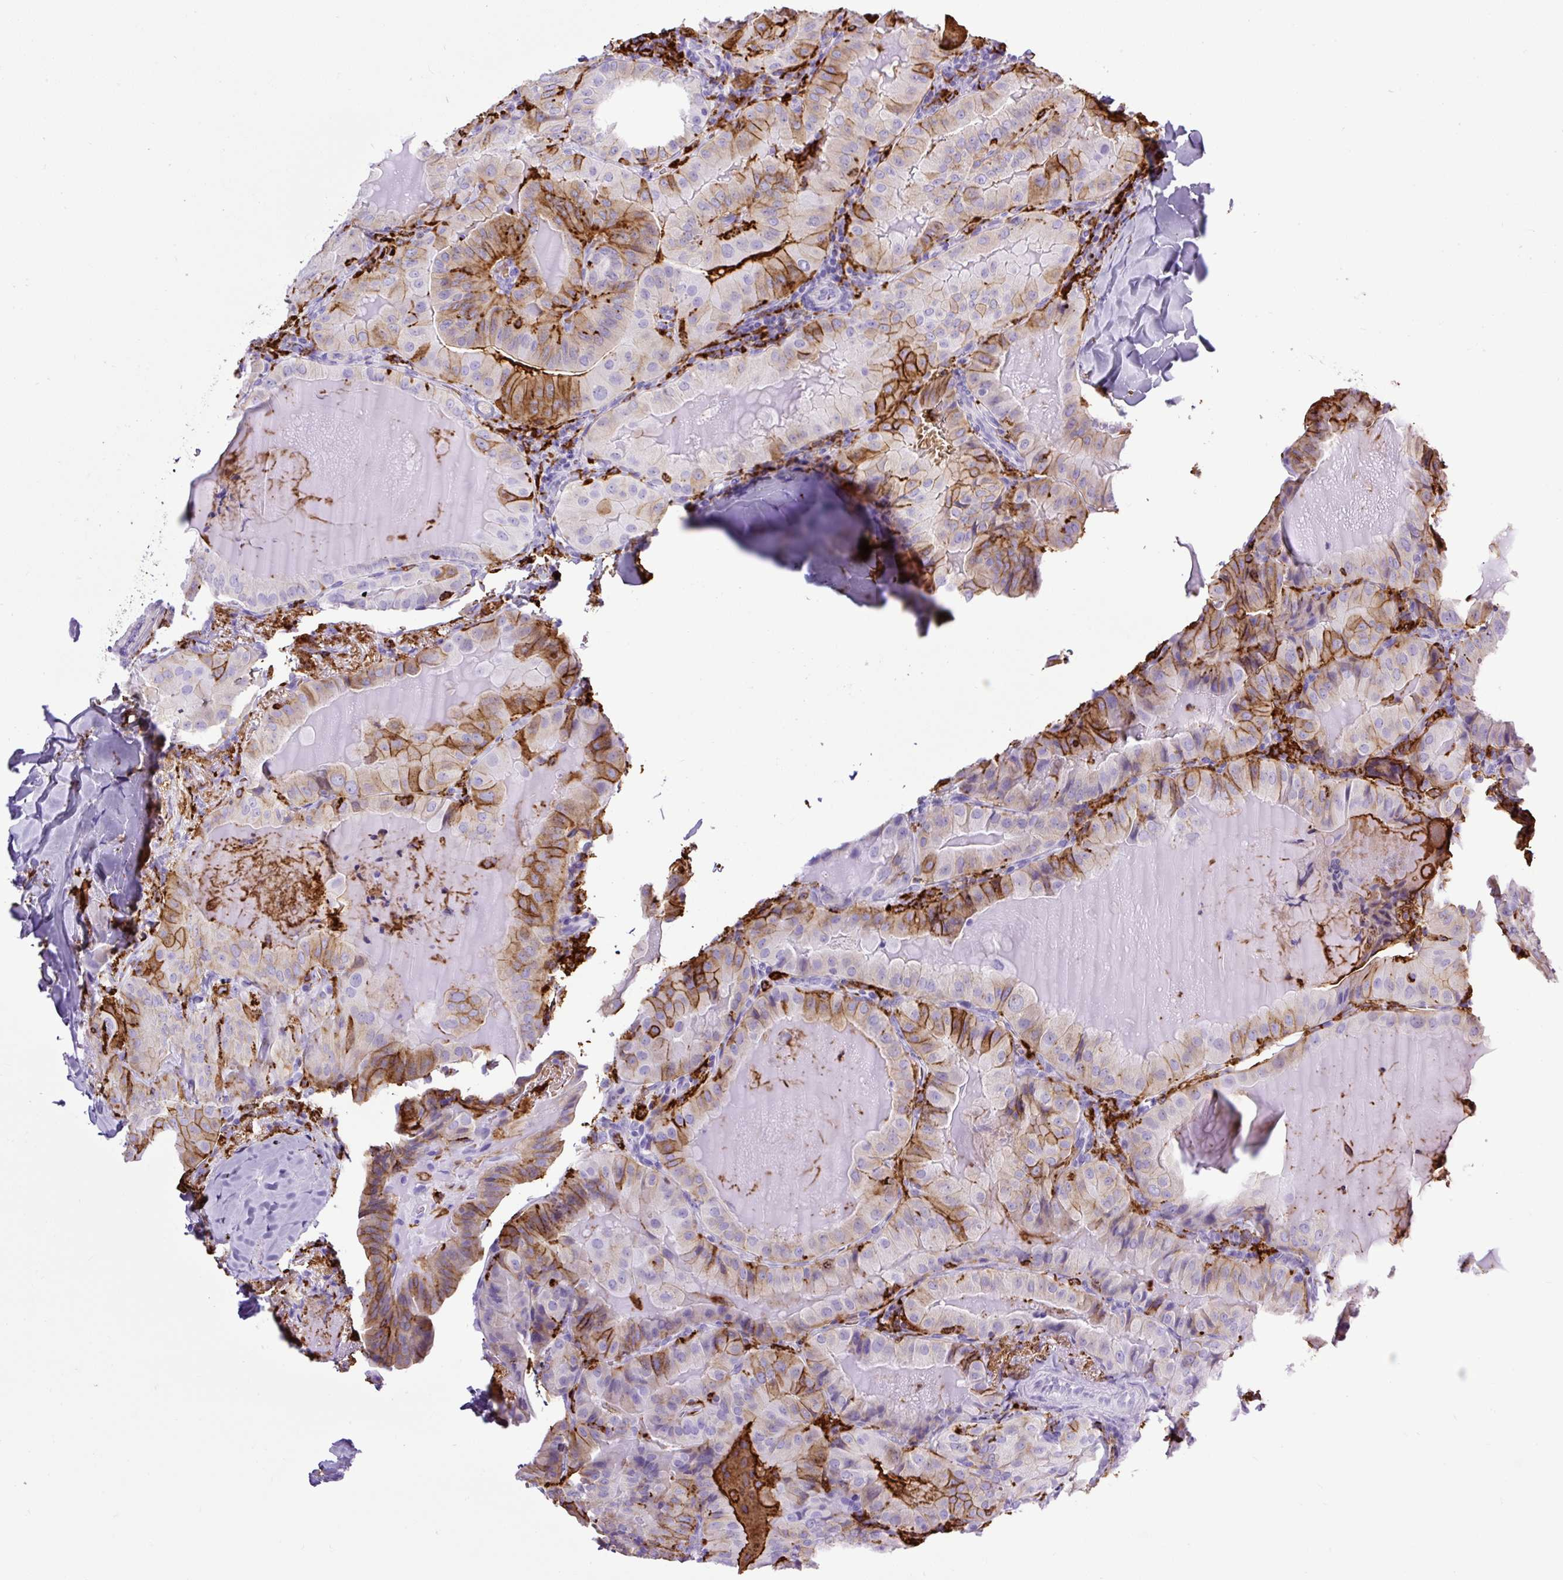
{"staining": {"intensity": "moderate", "quantity": "25%-75%", "location": "cytoplasmic/membranous"}, "tissue": "thyroid cancer", "cell_type": "Tumor cells", "image_type": "cancer", "snomed": [{"axis": "morphology", "description": "Papillary adenocarcinoma, NOS"}, {"axis": "topography", "description": "Thyroid gland"}], "caption": "Protein expression analysis of human papillary adenocarcinoma (thyroid) reveals moderate cytoplasmic/membranous positivity in approximately 25%-75% of tumor cells. (IHC, brightfield microscopy, high magnification).", "gene": "HLA-DRA", "patient": {"sex": "female", "age": 68}}